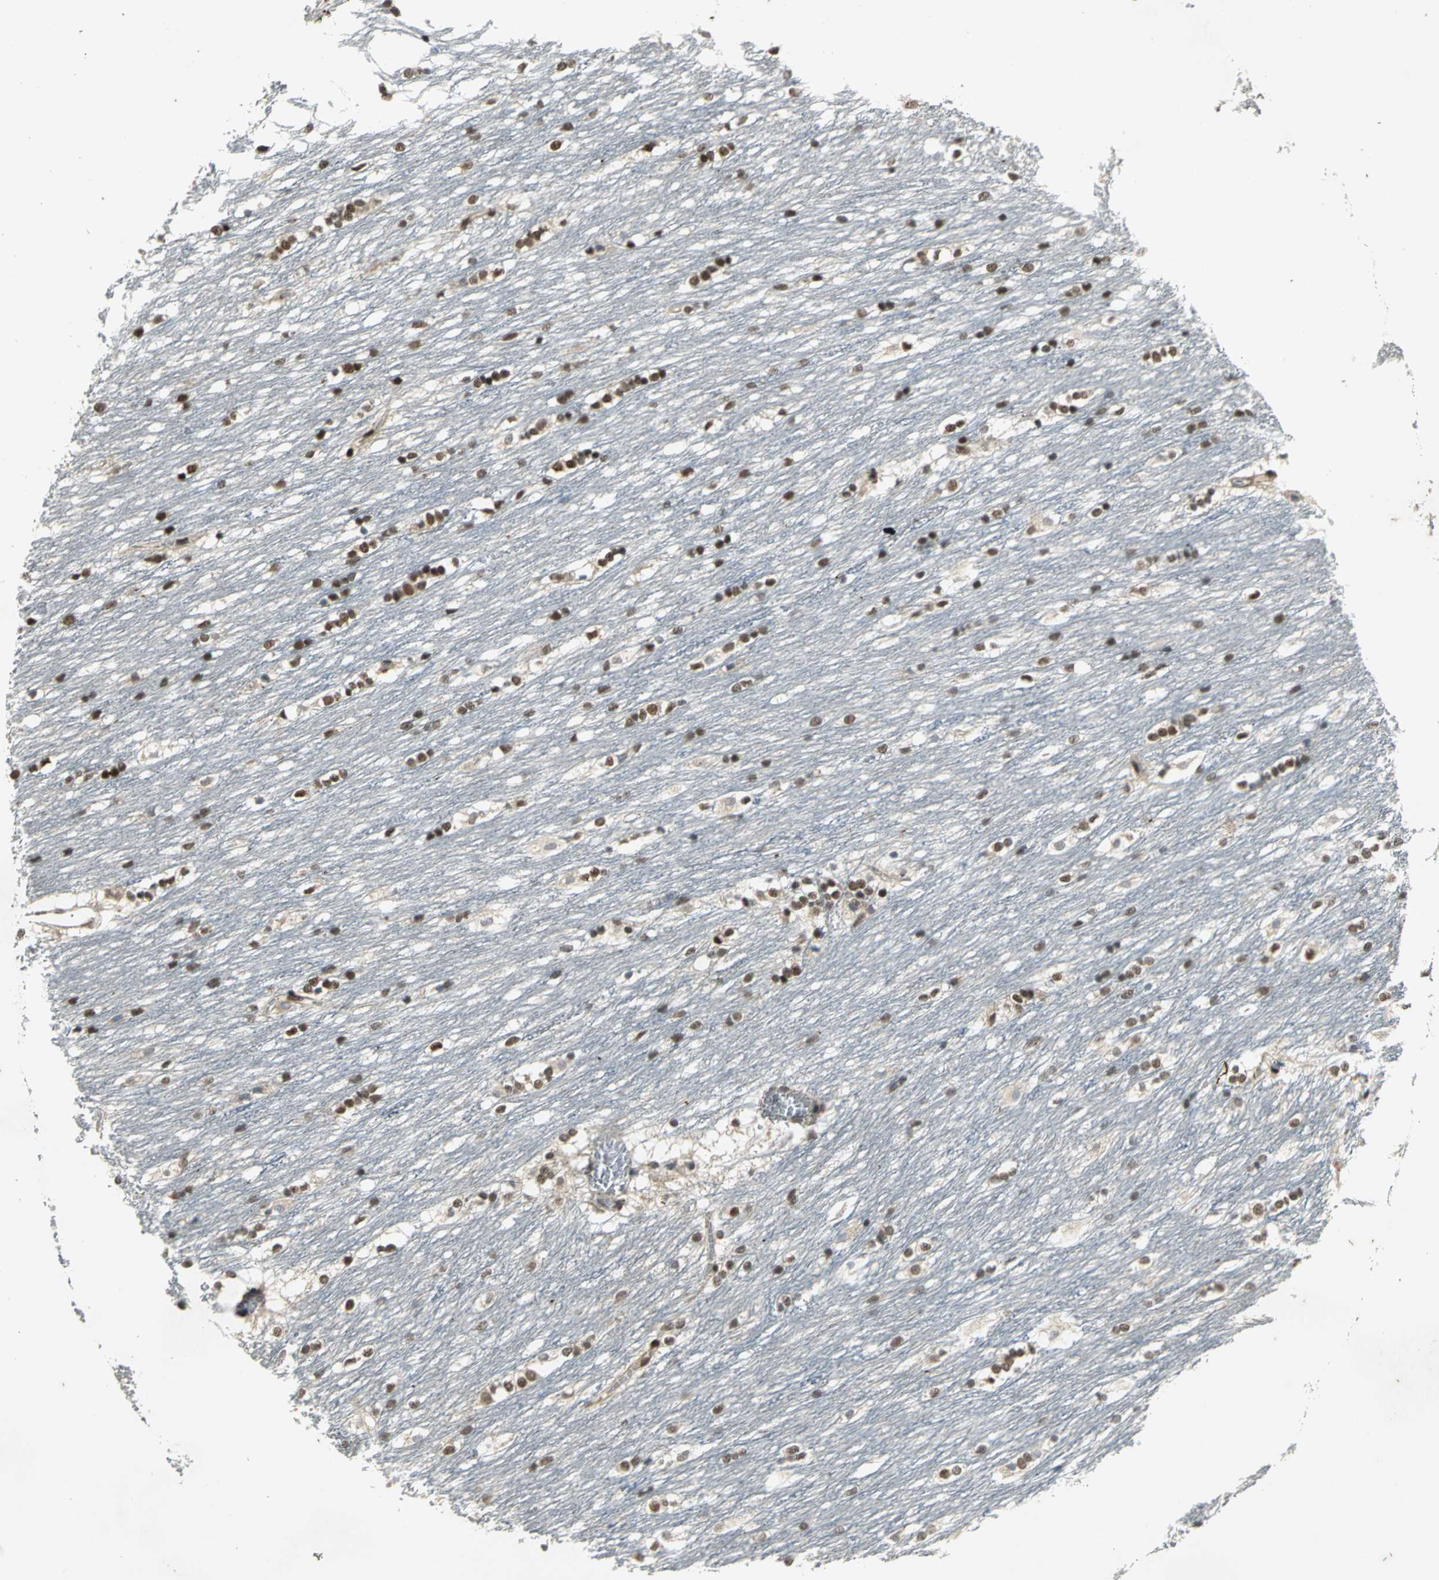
{"staining": {"intensity": "negative", "quantity": "none", "location": "none"}, "tissue": "caudate", "cell_type": "Glial cells", "image_type": "normal", "snomed": [{"axis": "morphology", "description": "Normal tissue, NOS"}, {"axis": "topography", "description": "Lateral ventricle wall"}], "caption": "IHC of benign human caudate demonstrates no positivity in glial cells.", "gene": "NOTCH3", "patient": {"sex": "female", "age": 19}}